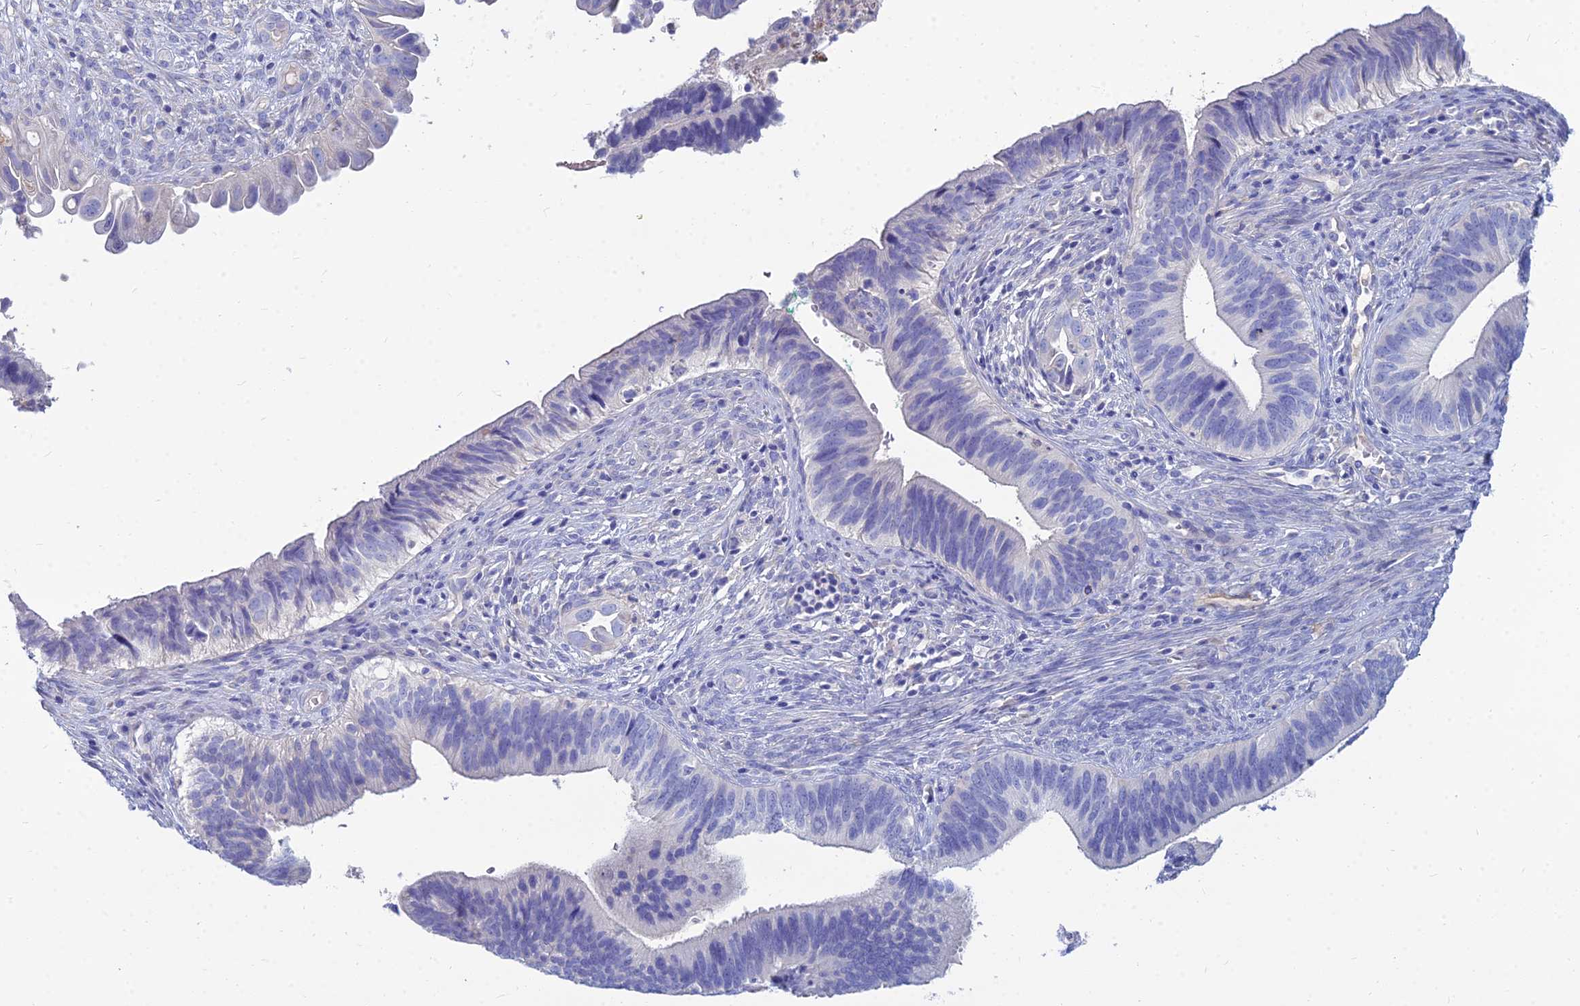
{"staining": {"intensity": "negative", "quantity": "none", "location": "none"}, "tissue": "cervical cancer", "cell_type": "Tumor cells", "image_type": "cancer", "snomed": [{"axis": "morphology", "description": "Adenocarcinoma, NOS"}, {"axis": "topography", "description": "Cervix"}], "caption": "Tumor cells are negative for brown protein staining in cervical cancer (adenocarcinoma).", "gene": "ZNF552", "patient": {"sex": "female", "age": 42}}